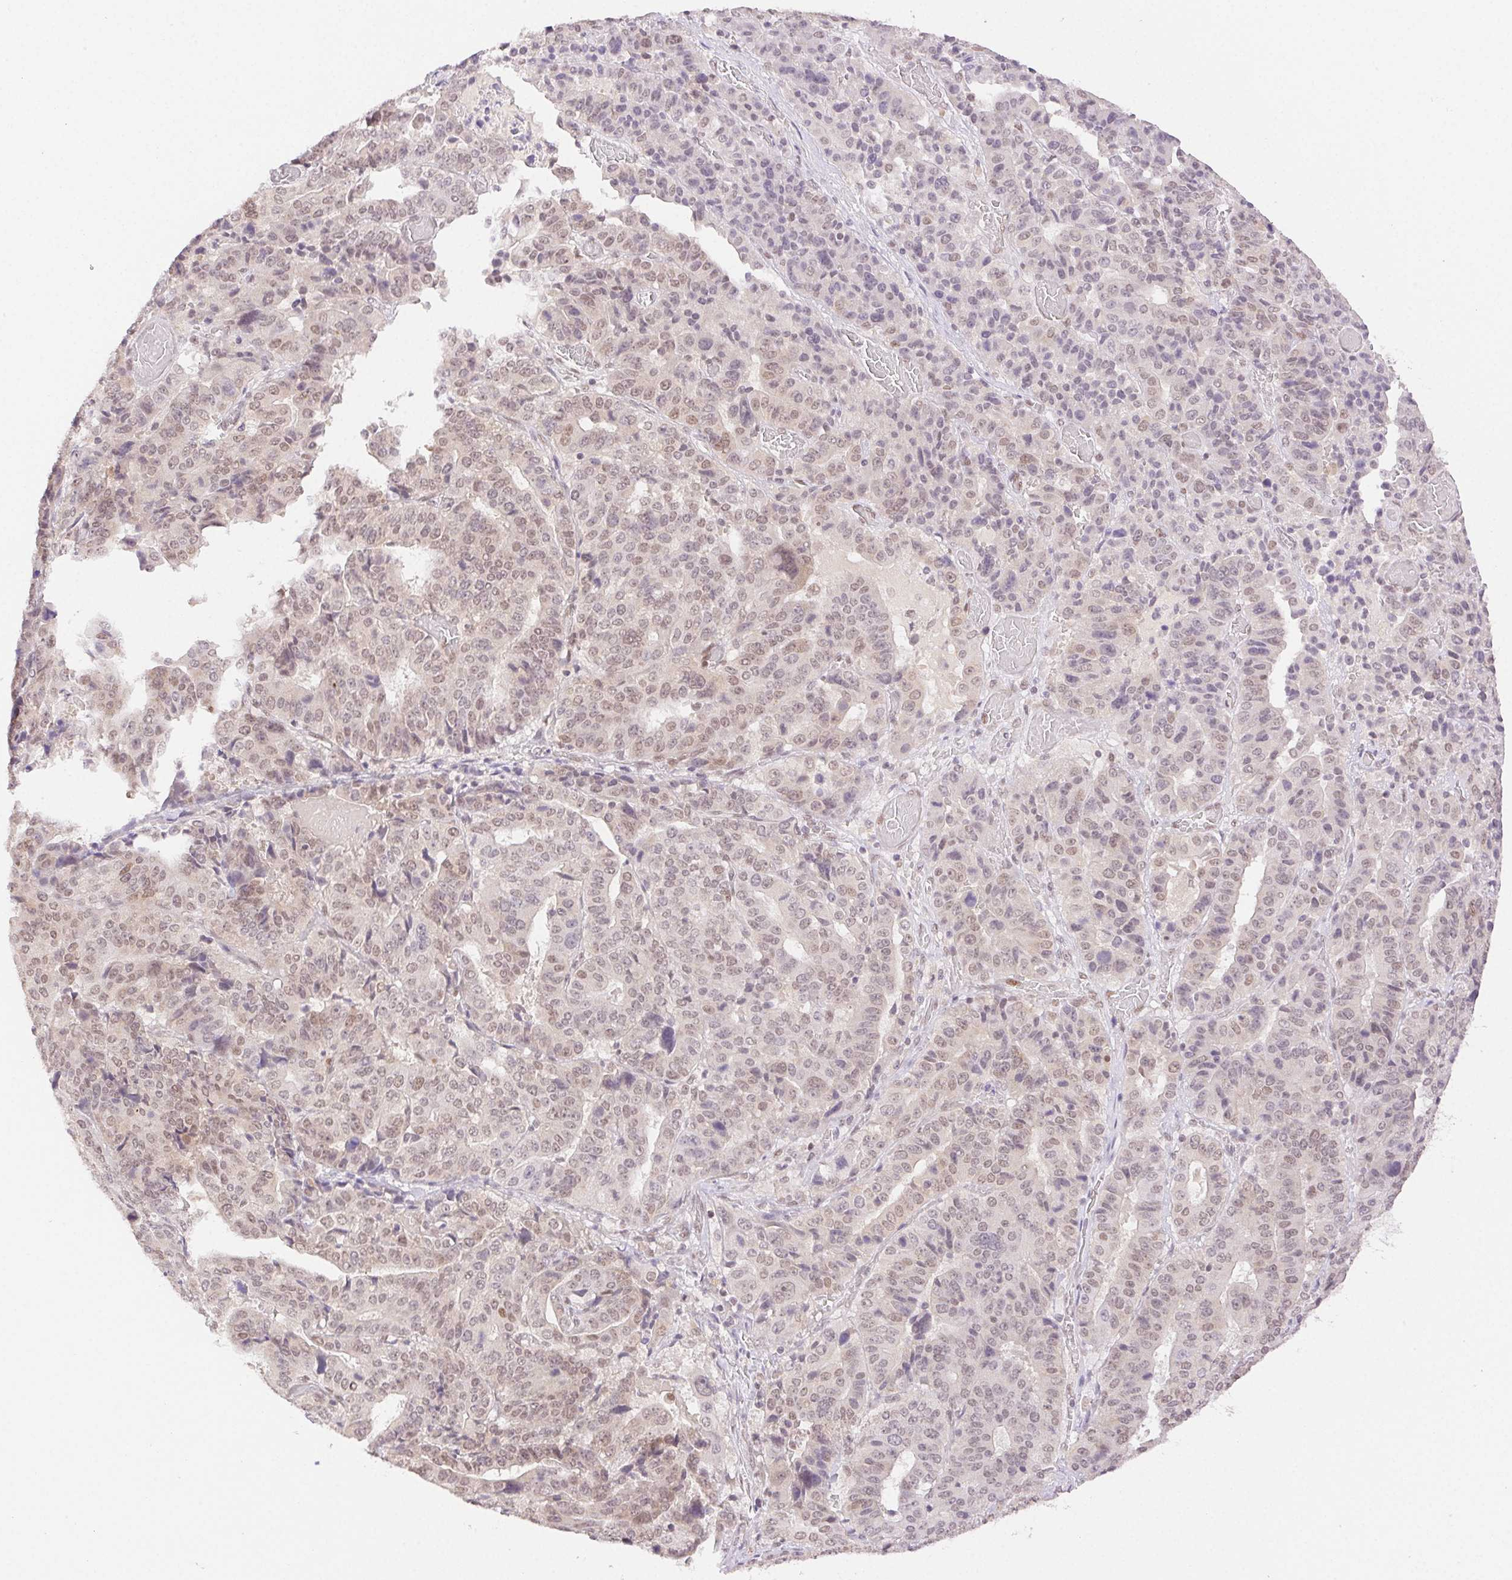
{"staining": {"intensity": "moderate", "quantity": "<25%", "location": "nuclear"}, "tissue": "stomach cancer", "cell_type": "Tumor cells", "image_type": "cancer", "snomed": [{"axis": "morphology", "description": "Adenocarcinoma, NOS"}, {"axis": "topography", "description": "Stomach"}], "caption": "Stomach cancer stained for a protein shows moderate nuclear positivity in tumor cells.", "gene": "H2AZ2", "patient": {"sex": "male", "age": 48}}